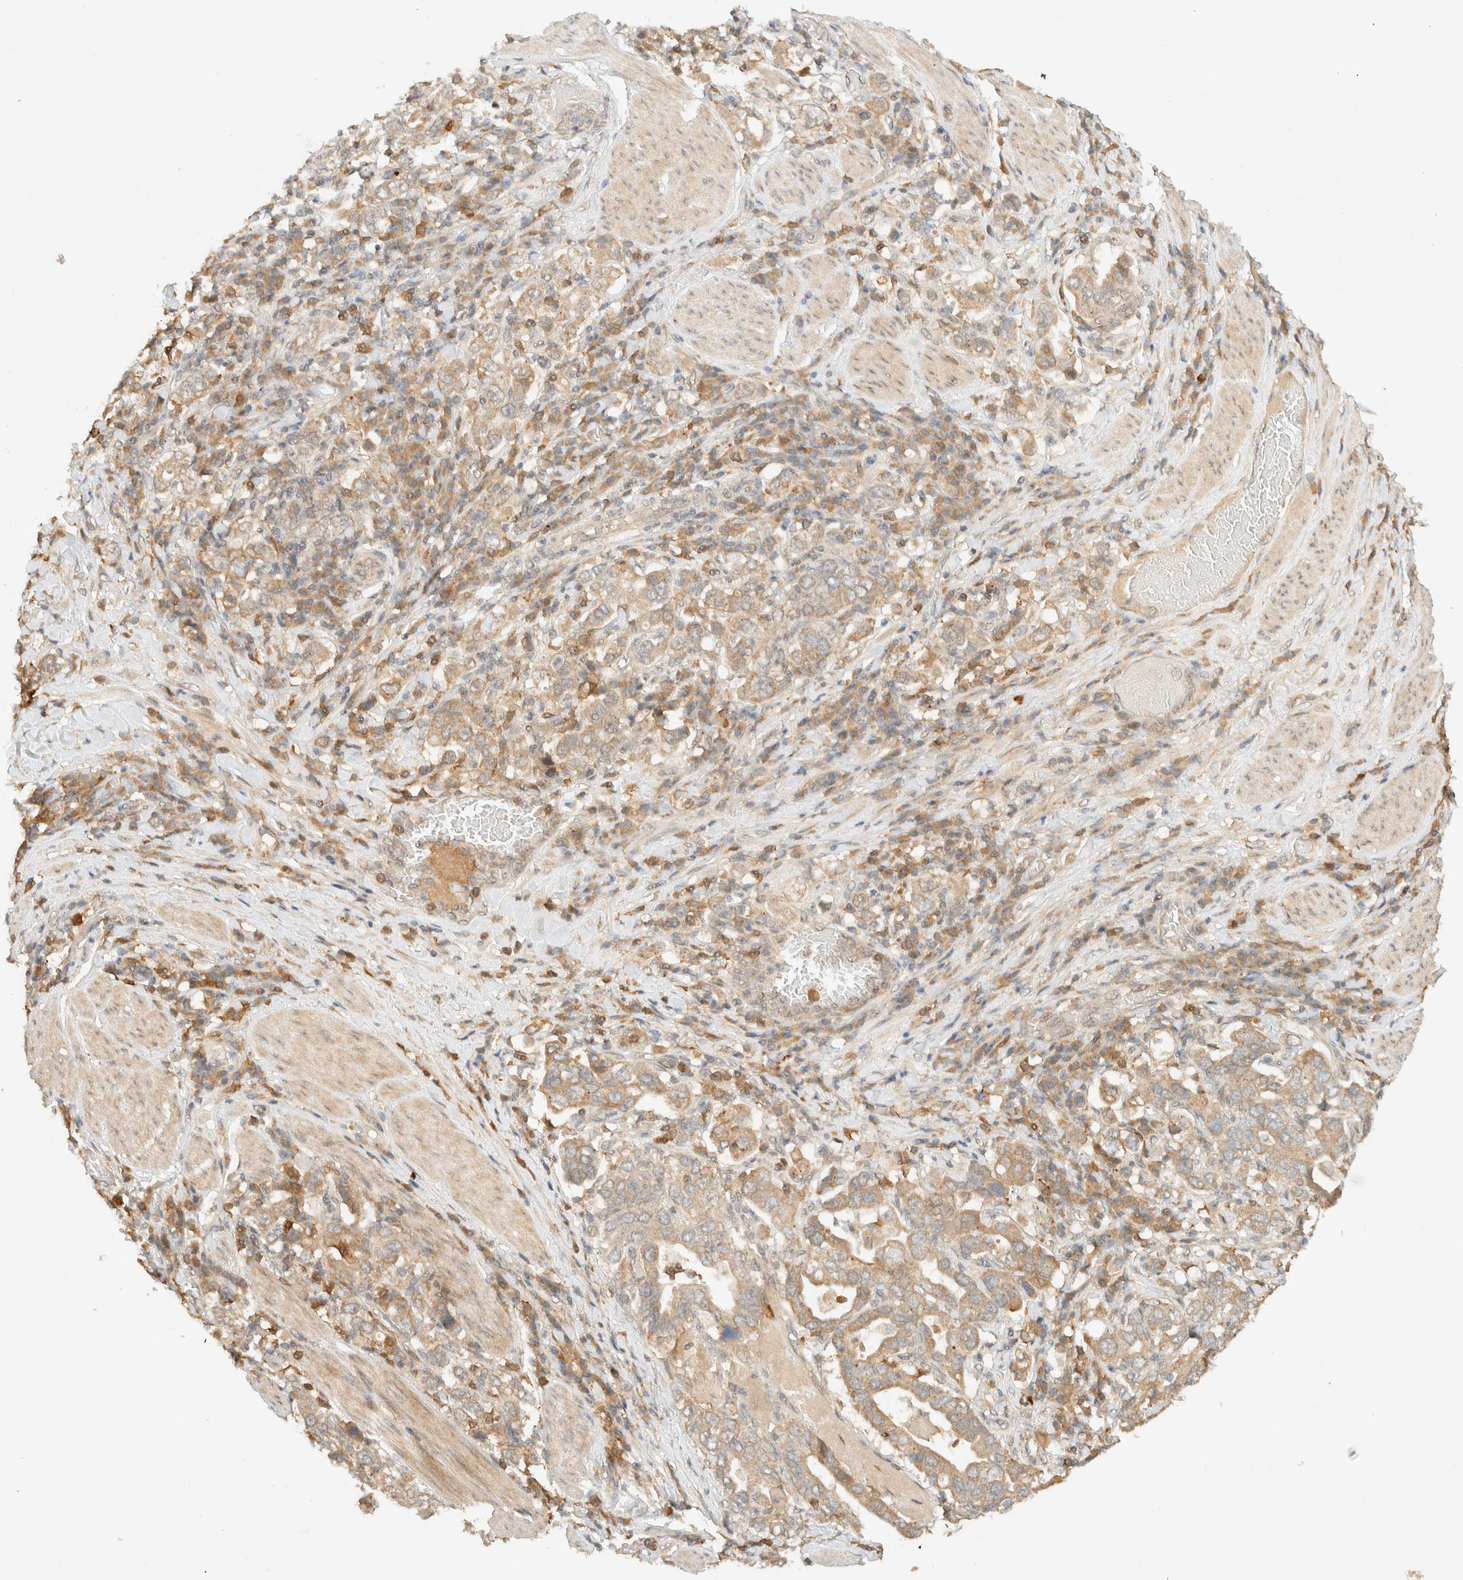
{"staining": {"intensity": "weak", "quantity": ">75%", "location": "cytoplasmic/membranous"}, "tissue": "stomach cancer", "cell_type": "Tumor cells", "image_type": "cancer", "snomed": [{"axis": "morphology", "description": "Adenocarcinoma, NOS"}, {"axis": "topography", "description": "Stomach, upper"}], "caption": "Protein expression analysis of human stomach cancer reveals weak cytoplasmic/membranous positivity in approximately >75% of tumor cells.", "gene": "ZBTB34", "patient": {"sex": "male", "age": 62}}